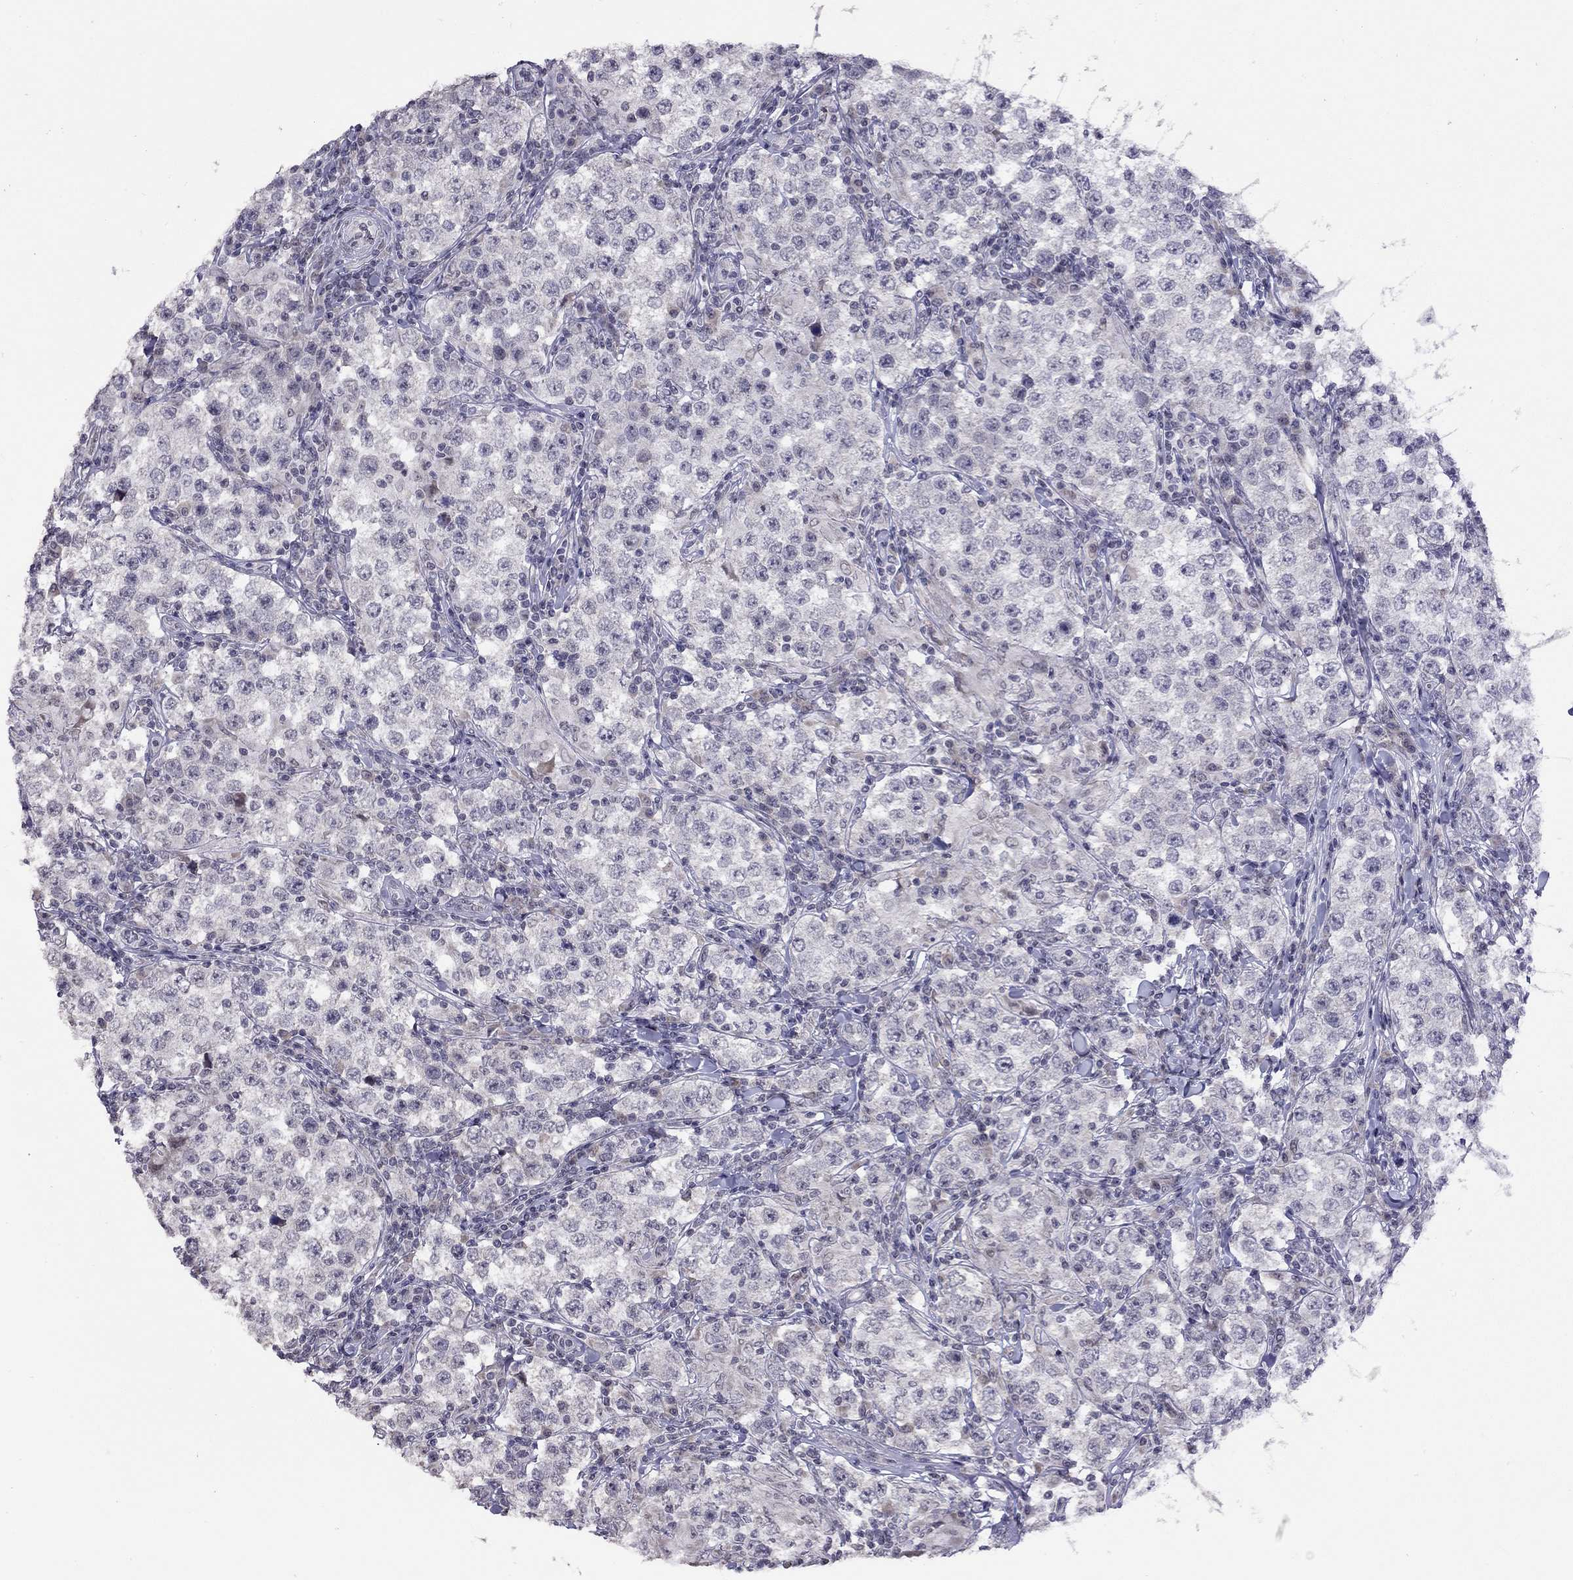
{"staining": {"intensity": "negative", "quantity": "none", "location": "none"}, "tissue": "testis cancer", "cell_type": "Tumor cells", "image_type": "cancer", "snomed": [{"axis": "morphology", "description": "Seminoma, NOS"}, {"axis": "morphology", "description": "Carcinoma, Embryonal, NOS"}, {"axis": "topography", "description": "Testis"}], "caption": "A histopathology image of human testis cancer (seminoma) is negative for staining in tumor cells. Brightfield microscopy of immunohistochemistry stained with DAB (brown) and hematoxylin (blue), captured at high magnification.", "gene": "HES5", "patient": {"sex": "male", "age": 41}}